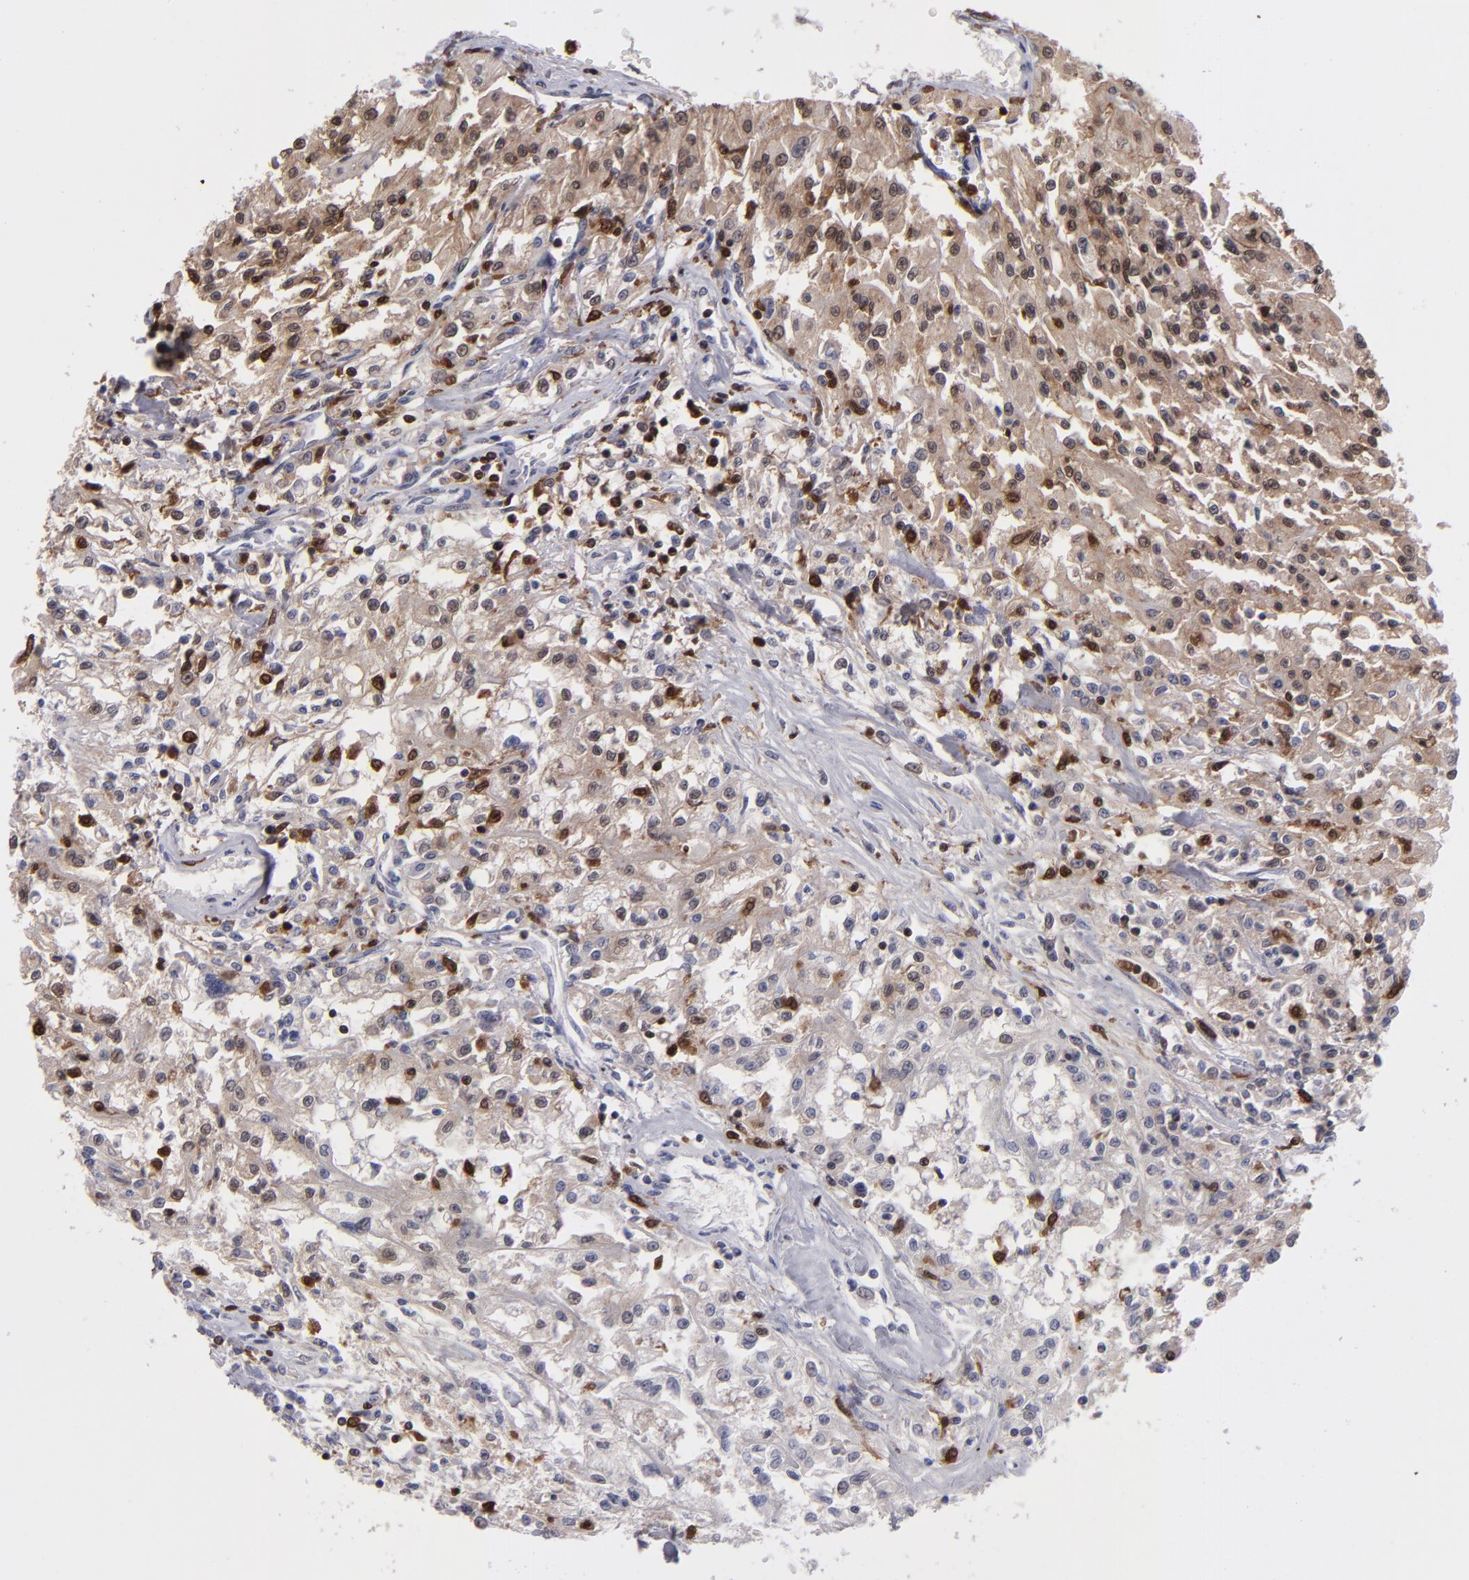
{"staining": {"intensity": "weak", "quantity": "<25%", "location": "cytoplasmic/membranous,nuclear"}, "tissue": "renal cancer", "cell_type": "Tumor cells", "image_type": "cancer", "snomed": [{"axis": "morphology", "description": "Adenocarcinoma, NOS"}, {"axis": "topography", "description": "Kidney"}], "caption": "This is a image of IHC staining of renal adenocarcinoma, which shows no expression in tumor cells.", "gene": "GRB2", "patient": {"sex": "male", "age": 78}}